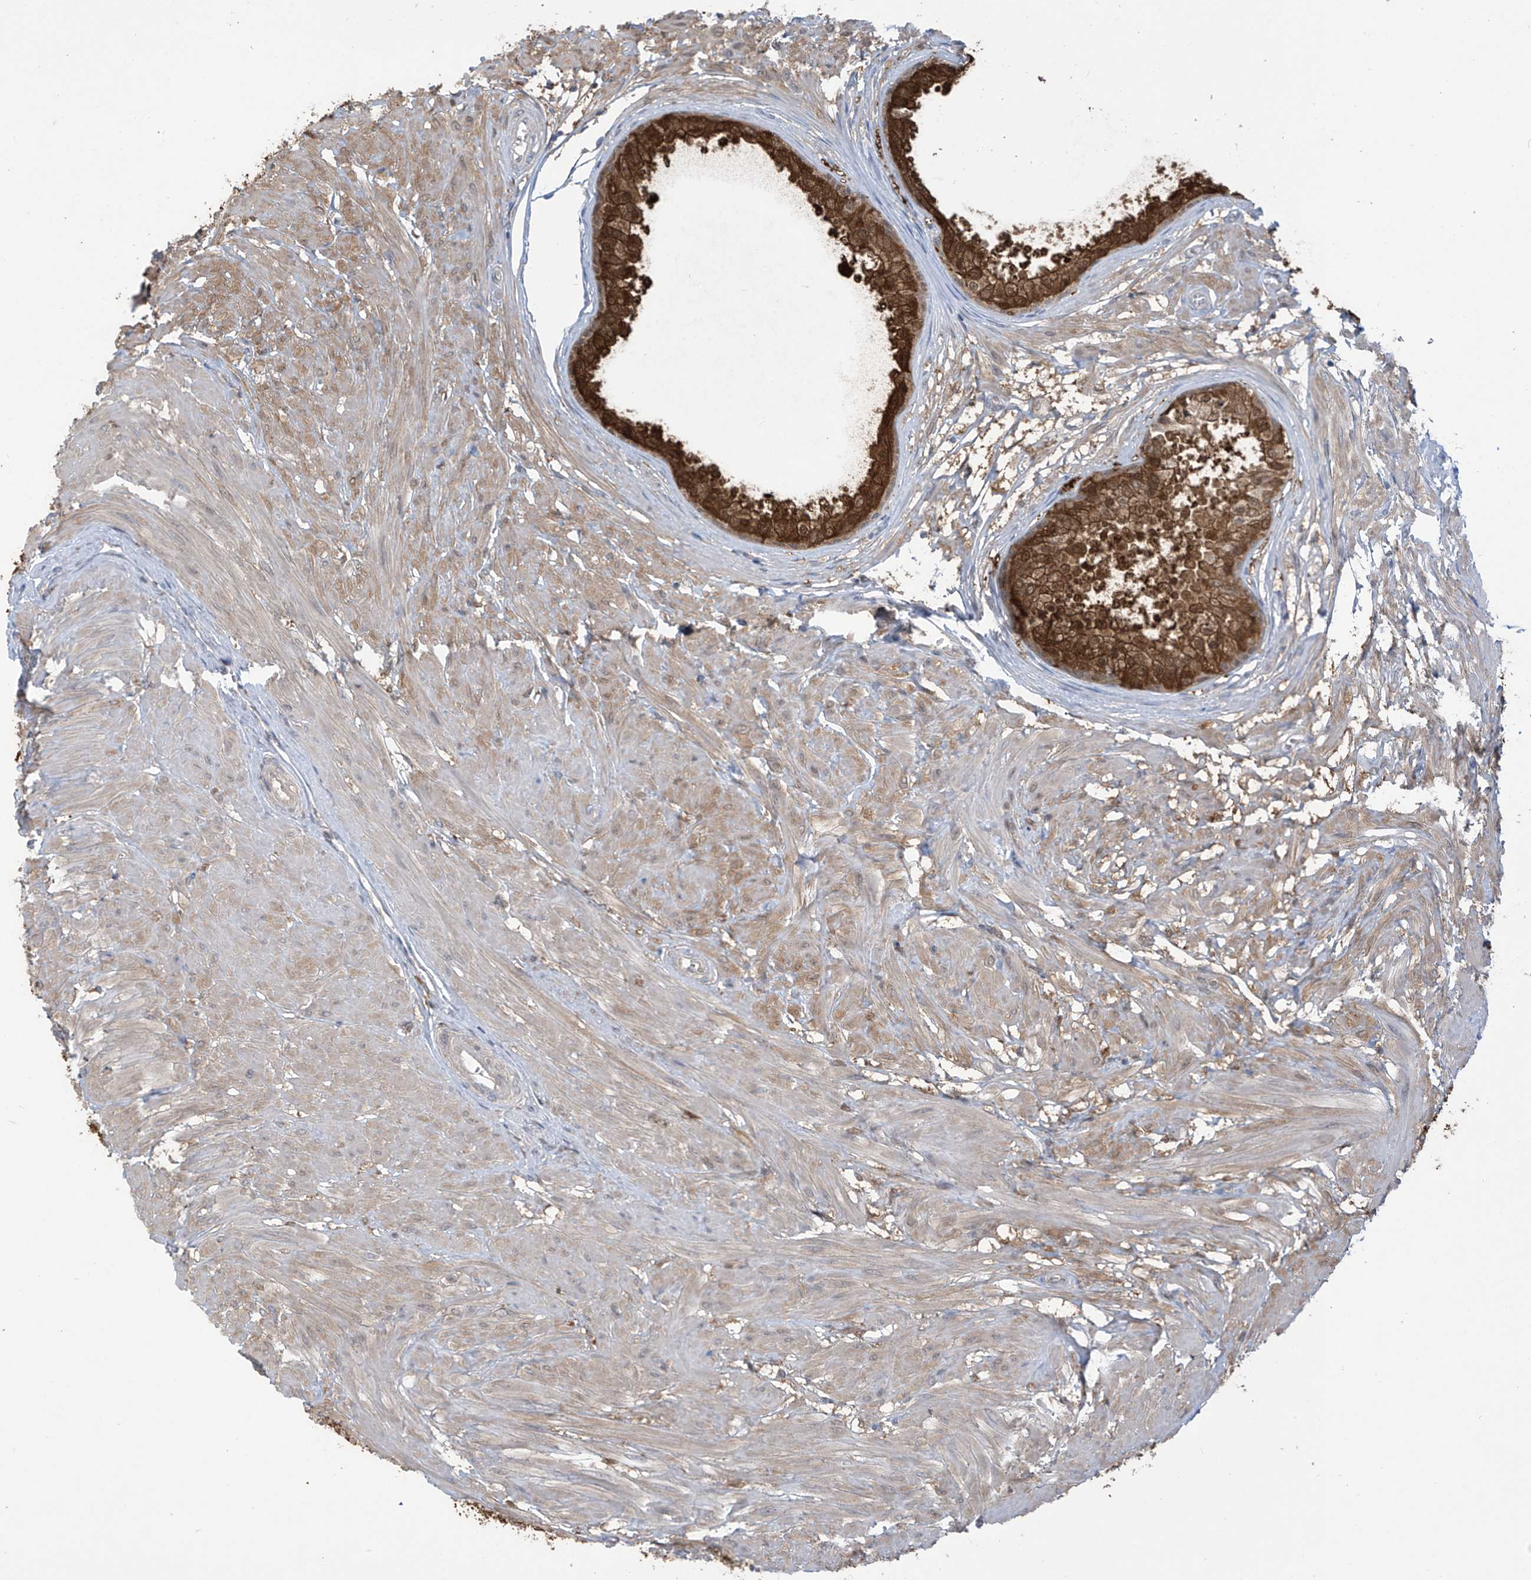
{"staining": {"intensity": "strong", "quantity": ">75%", "location": "cytoplasmic/membranous,nuclear"}, "tissue": "prostate", "cell_type": "Glandular cells", "image_type": "normal", "snomed": [{"axis": "morphology", "description": "Normal tissue, NOS"}, {"axis": "topography", "description": "Prostate"}], "caption": "Immunohistochemistry histopathology image of normal human prostate stained for a protein (brown), which displays high levels of strong cytoplasmic/membranous,nuclear staining in approximately >75% of glandular cells.", "gene": "IDH1", "patient": {"sex": "male", "age": 48}}